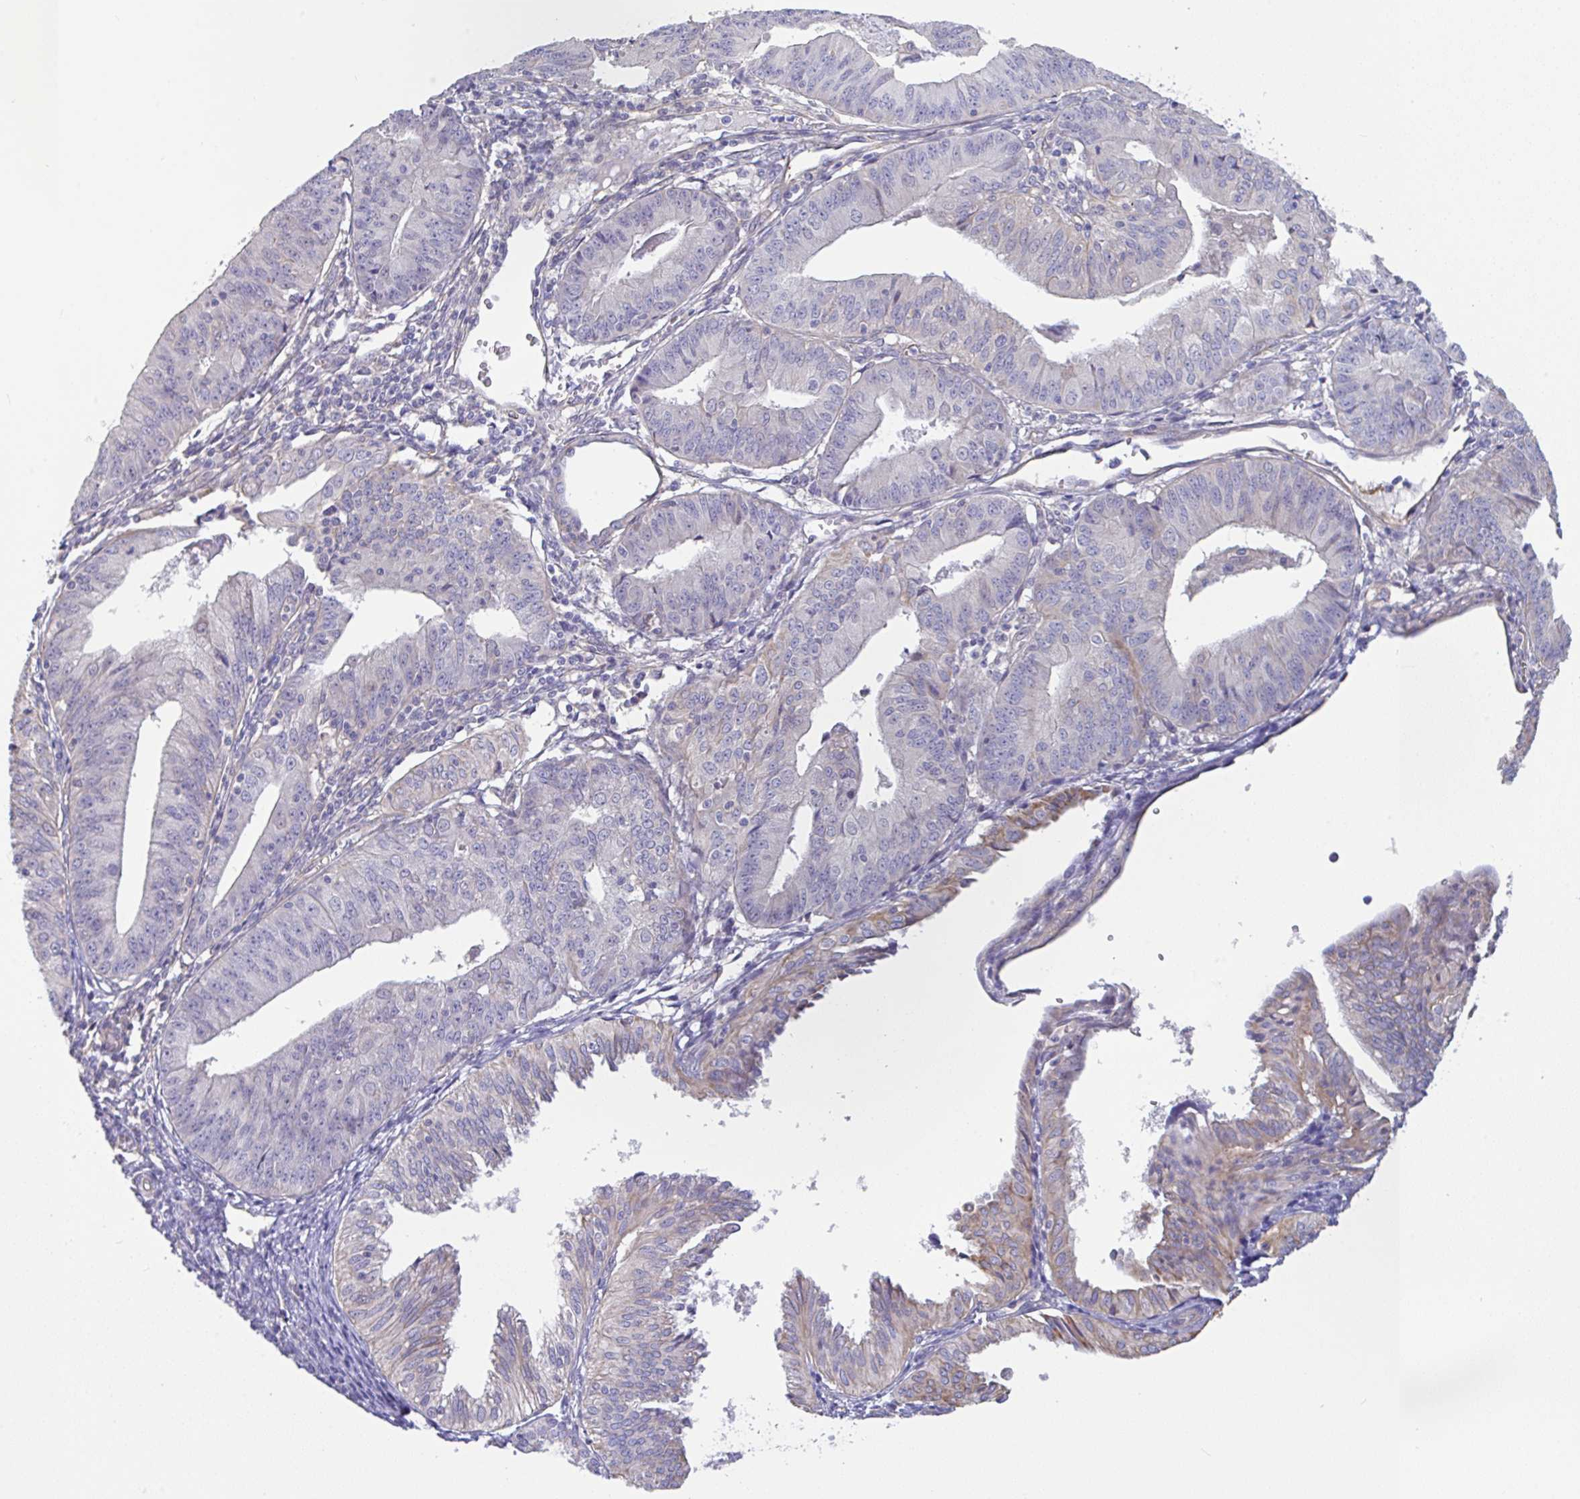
{"staining": {"intensity": "weak", "quantity": "<25%", "location": "cytoplasmic/membranous"}, "tissue": "endometrial cancer", "cell_type": "Tumor cells", "image_type": "cancer", "snomed": [{"axis": "morphology", "description": "Adenocarcinoma, NOS"}, {"axis": "topography", "description": "Endometrium"}], "caption": "Image shows no protein expression in tumor cells of endometrial cancer (adenocarcinoma) tissue.", "gene": "PLCD4", "patient": {"sex": "female", "age": 56}}